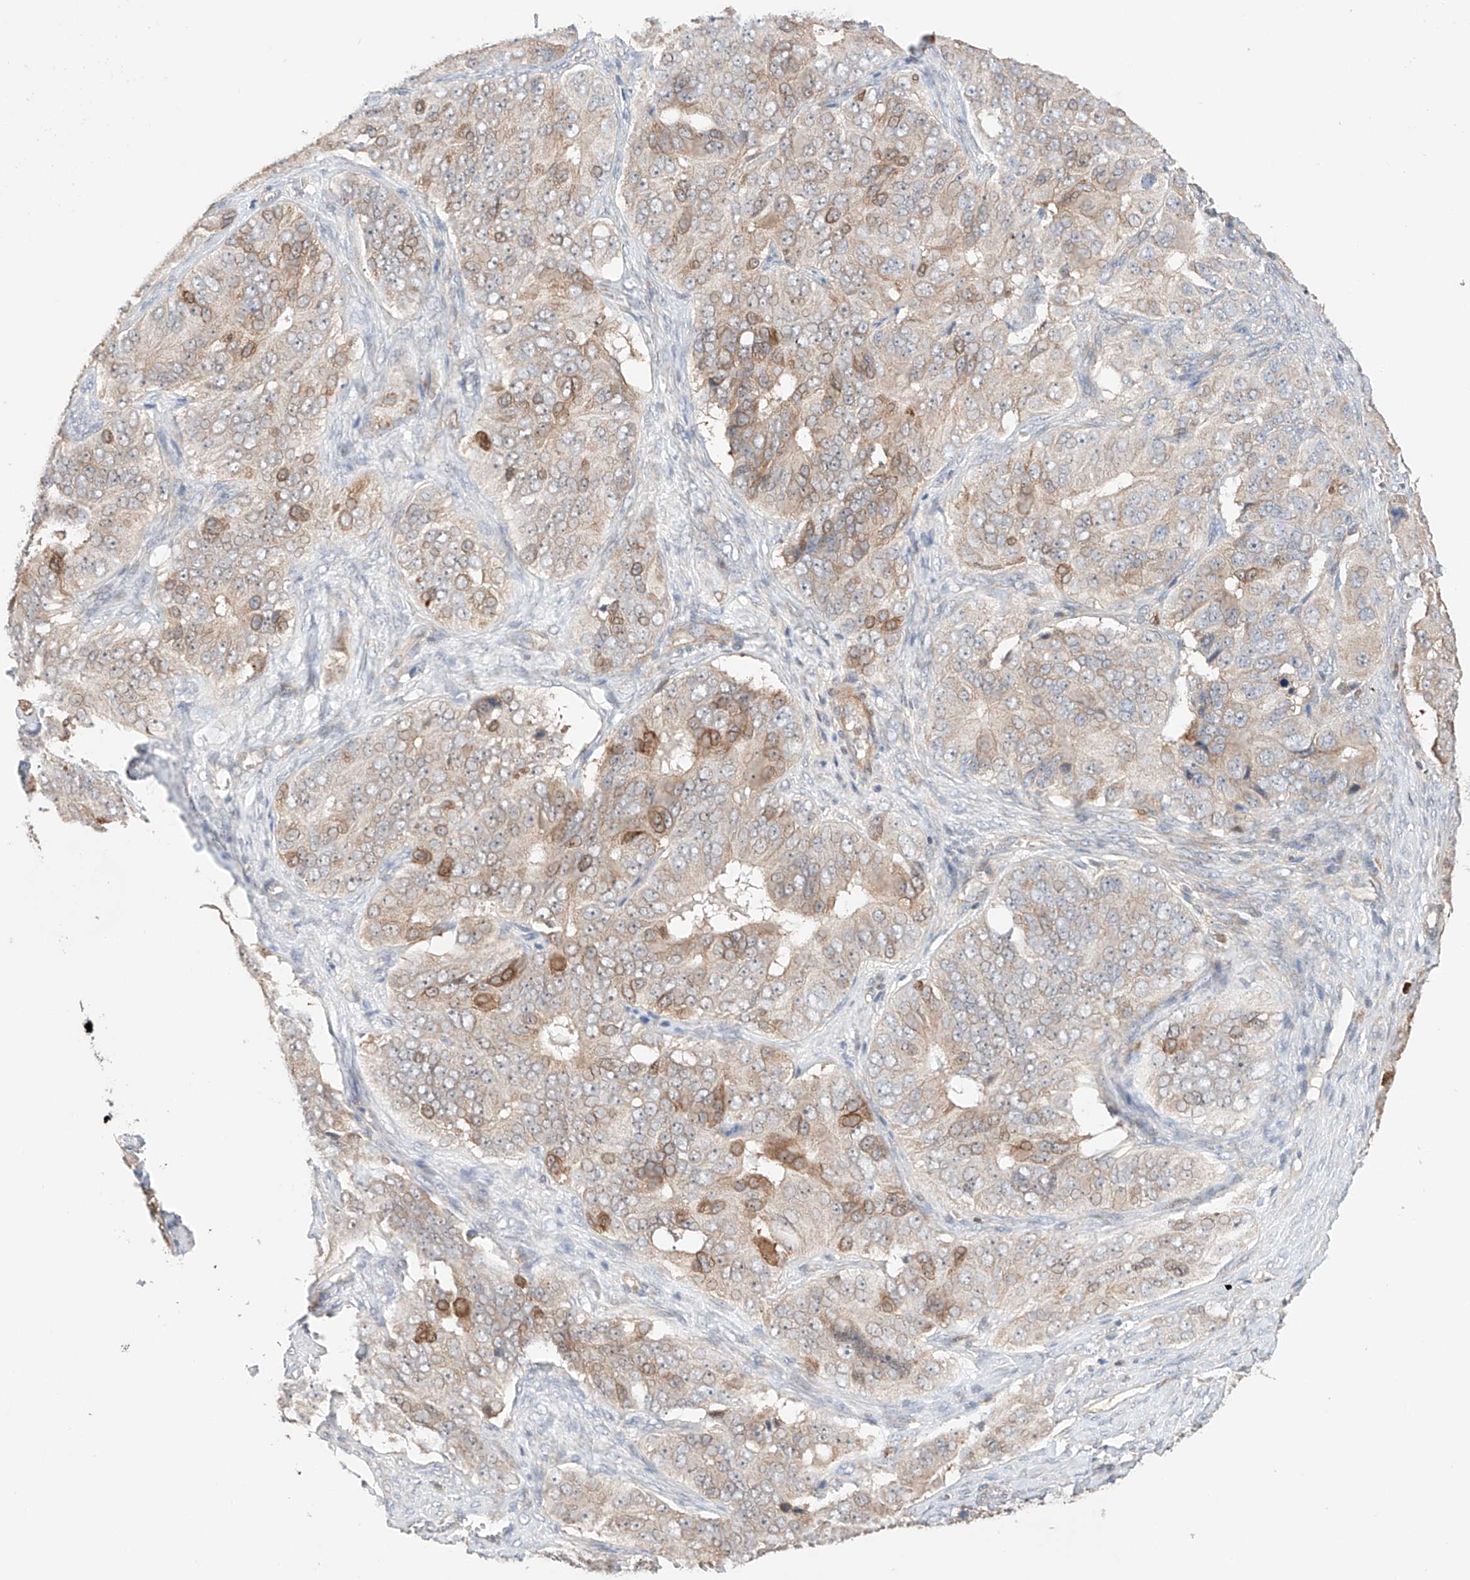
{"staining": {"intensity": "moderate", "quantity": "<25%", "location": "cytoplasmic/membranous"}, "tissue": "ovarian cancer", "cell_type": "Tumor cells", "image_type": "cancer", "snomed": [{"axis": "morphology", "description": "Carcinoma, endometroid"}, {"axis": "topography", "description": "Ovary"}], "caption": "A brown stain labels moderate cytoplasmic/membranous positivity of a protein in ovarian cancer (endometroid carcinoma) tumor cells. (IHC, brightfield microscopy, high magnification).", "gene": "IGSF22", "patient": {"sex": "female", "age": 51}}